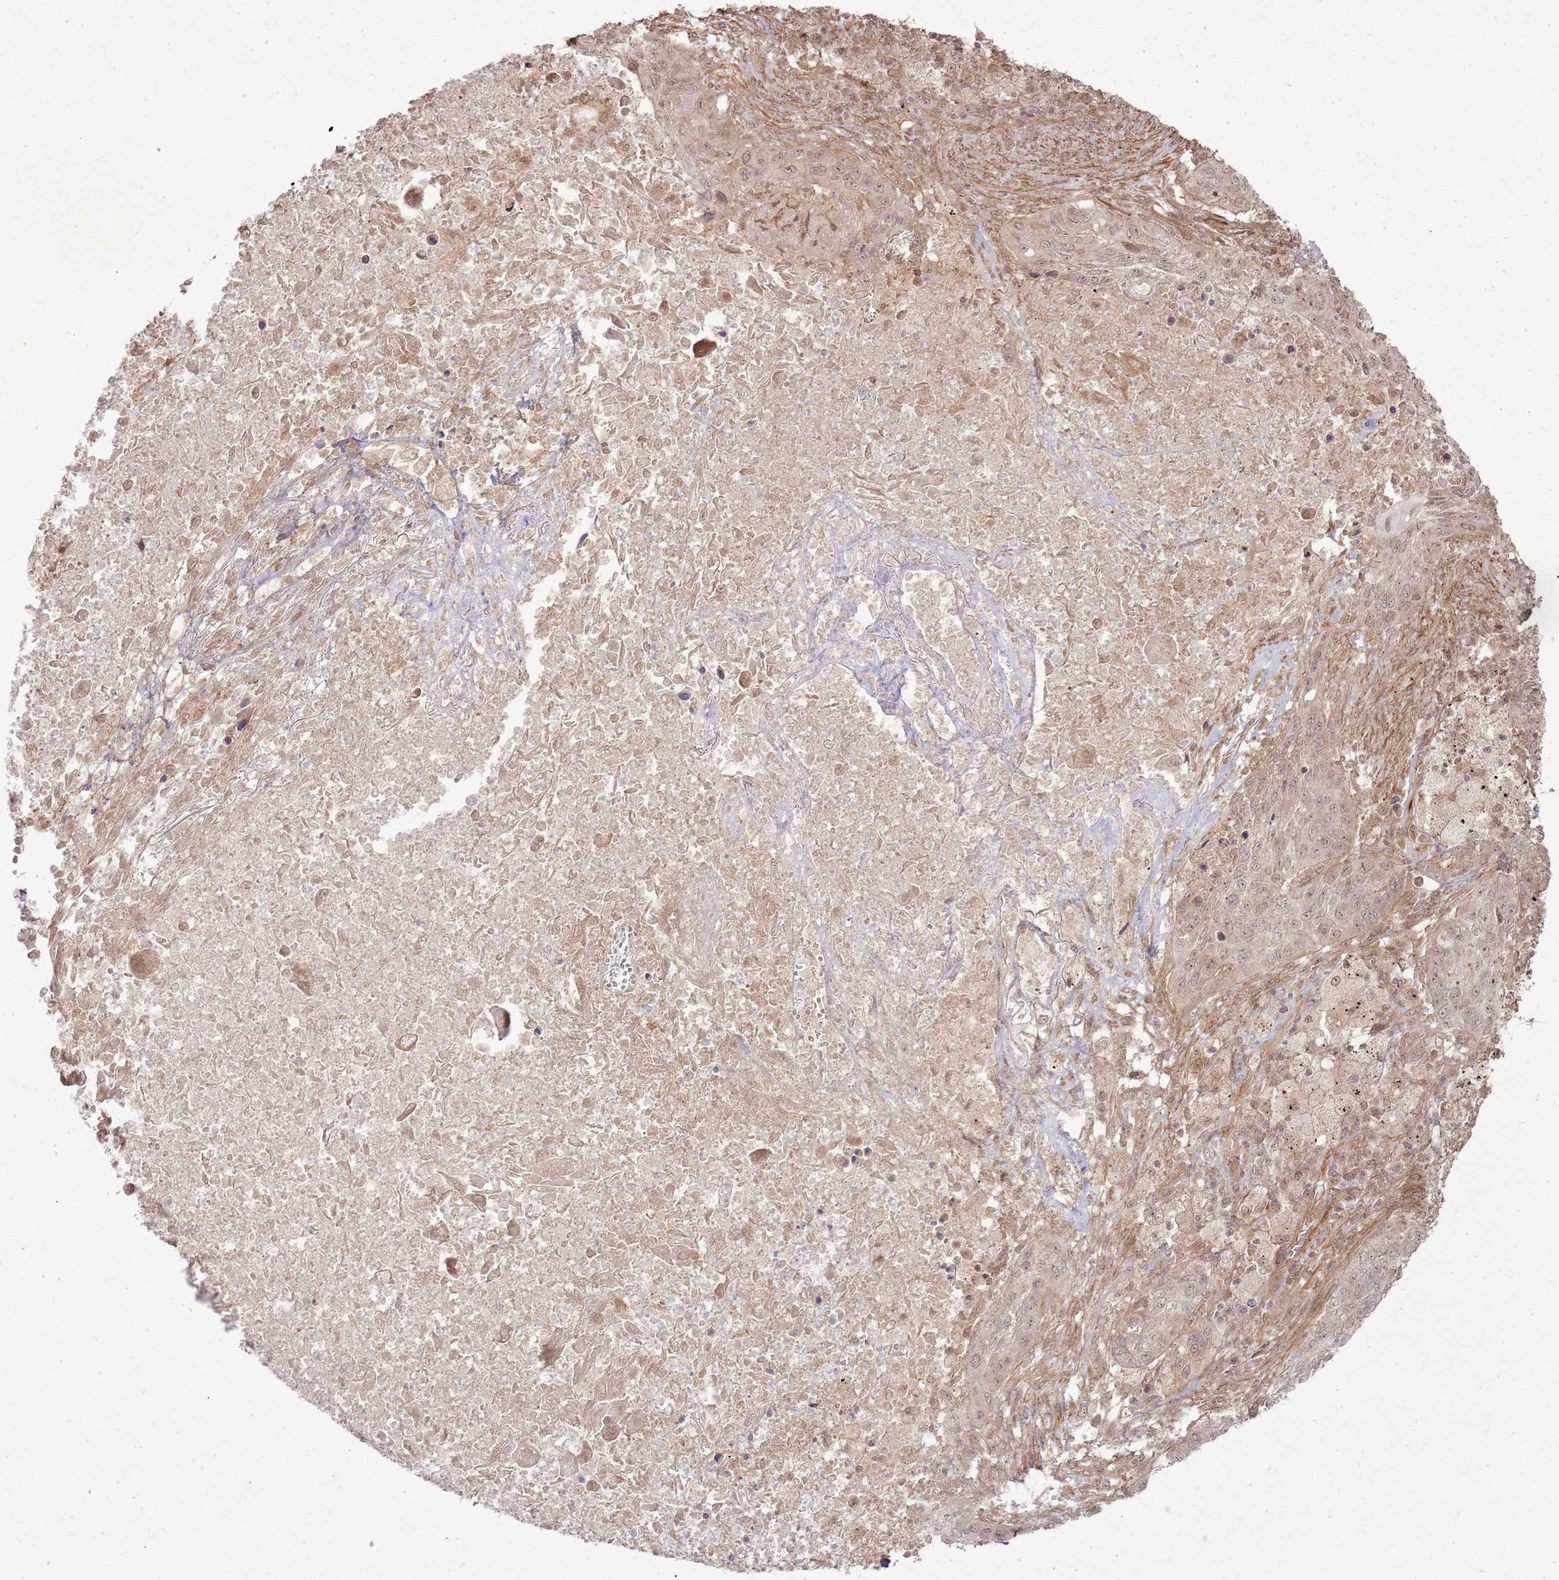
{"staining": {"intensity": "weak", "quantity": ">75%", "location": "cytoplasmic/membranous,nuclear"}, "tissue": "lung cancer", "cell_type": "Tumor cells", "image_type": "cancer", "snomed": [{"axis": "morphology", "description": "Squamous cell carcinoma, NOS"}, {"axis": "topography", "description": "Lung"}], "caption": "Human lung cancer (squamous cell carcinoma) stained for a protein (brown) demonstrates weak cytoplasmic/membranous and nuclear positive positivity in approximately >75% of tumor cells.", "gene": "ZNF623", "patient": {"sex": "female", "age": 63}}